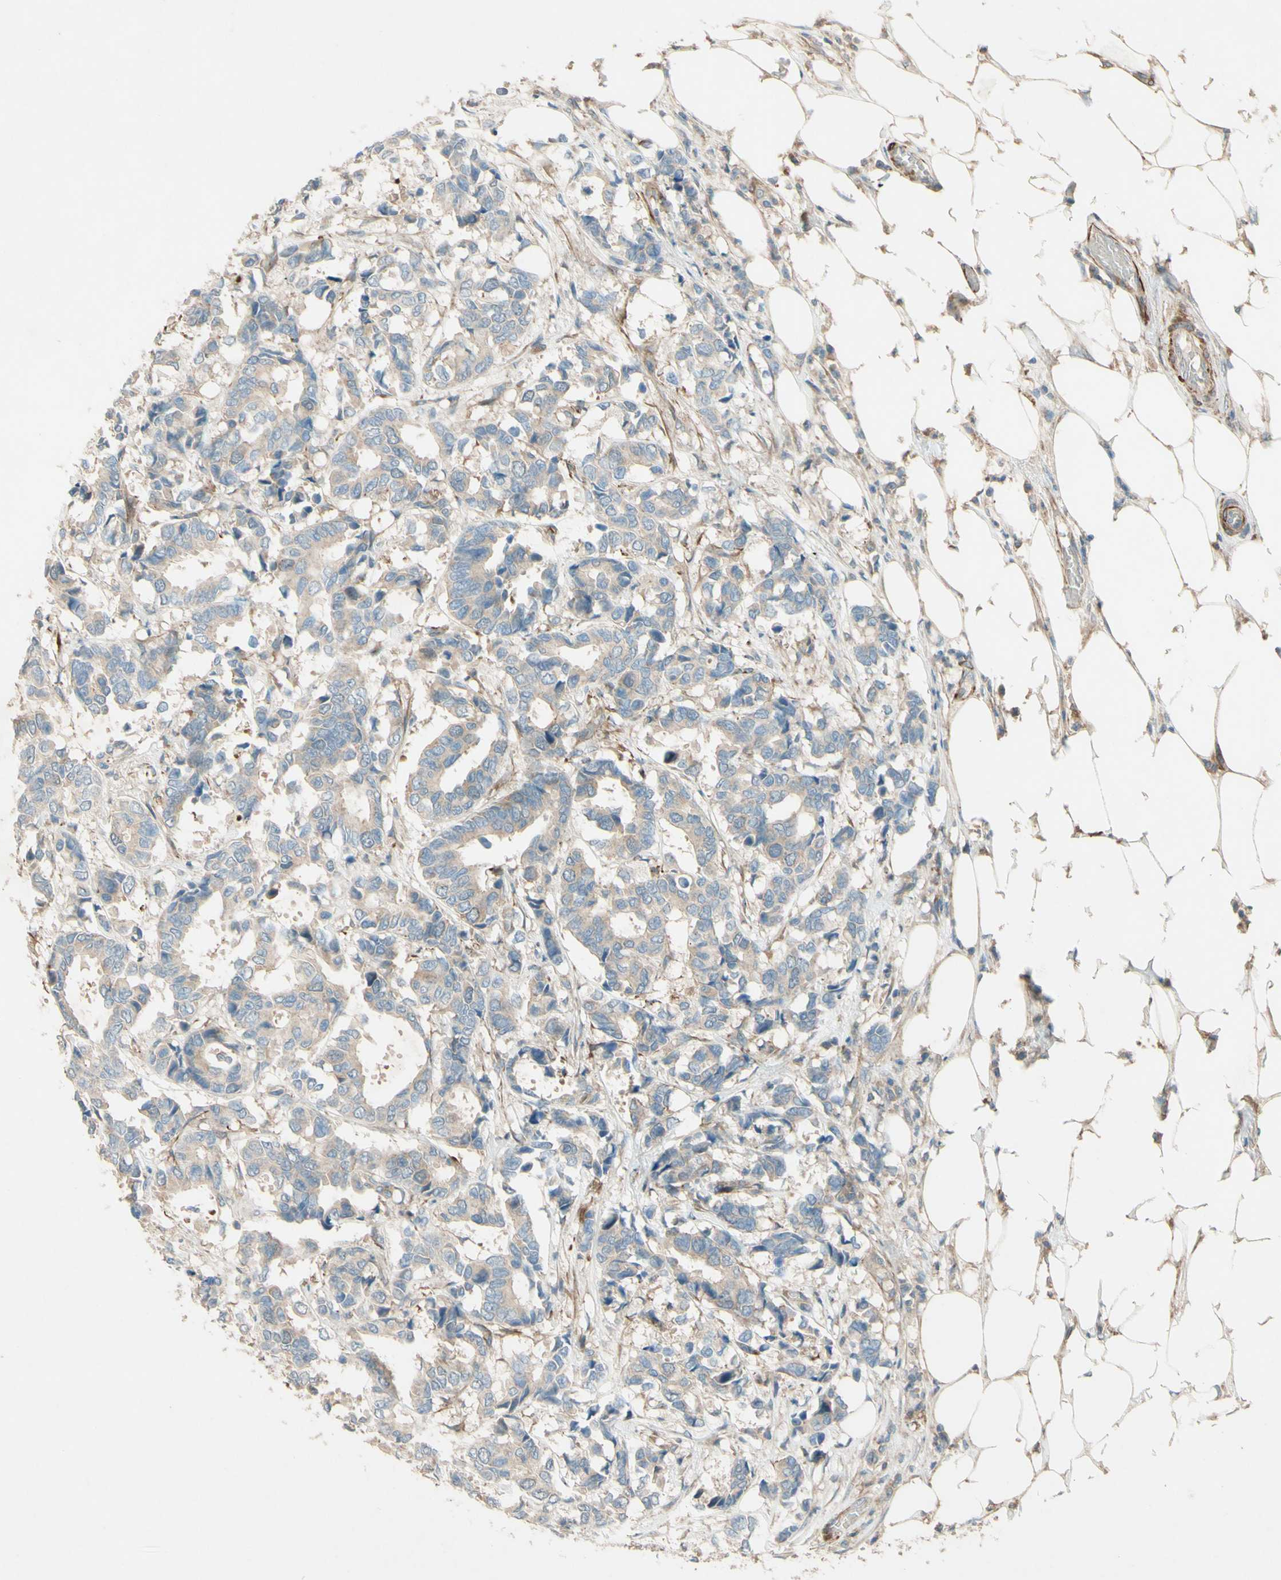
{"staining": {"intensity": "weak", "quantity": ">75%", "location": "cytoplasmic/membranous"}, "tissue": "breast cancer", "cell_type": "Tumor cells", "image_type": "cancer", "snomed": [{"axis": "morphology", "description": "Duct carcinoma"}, {"axis": "topography", "description": "Breast"}], "caption": "This photomicrograph displays breast cancer (infiltrating ductal carcinoma) stained with immunohistochemistry to label a protein in brown. The cytoplasmic/membranous of tumor cells show weak positivity for the protein. Nuclei are counter-stained blue.", "gene": "ADAM17", "patient": {"sex": "female", "age": 87}}